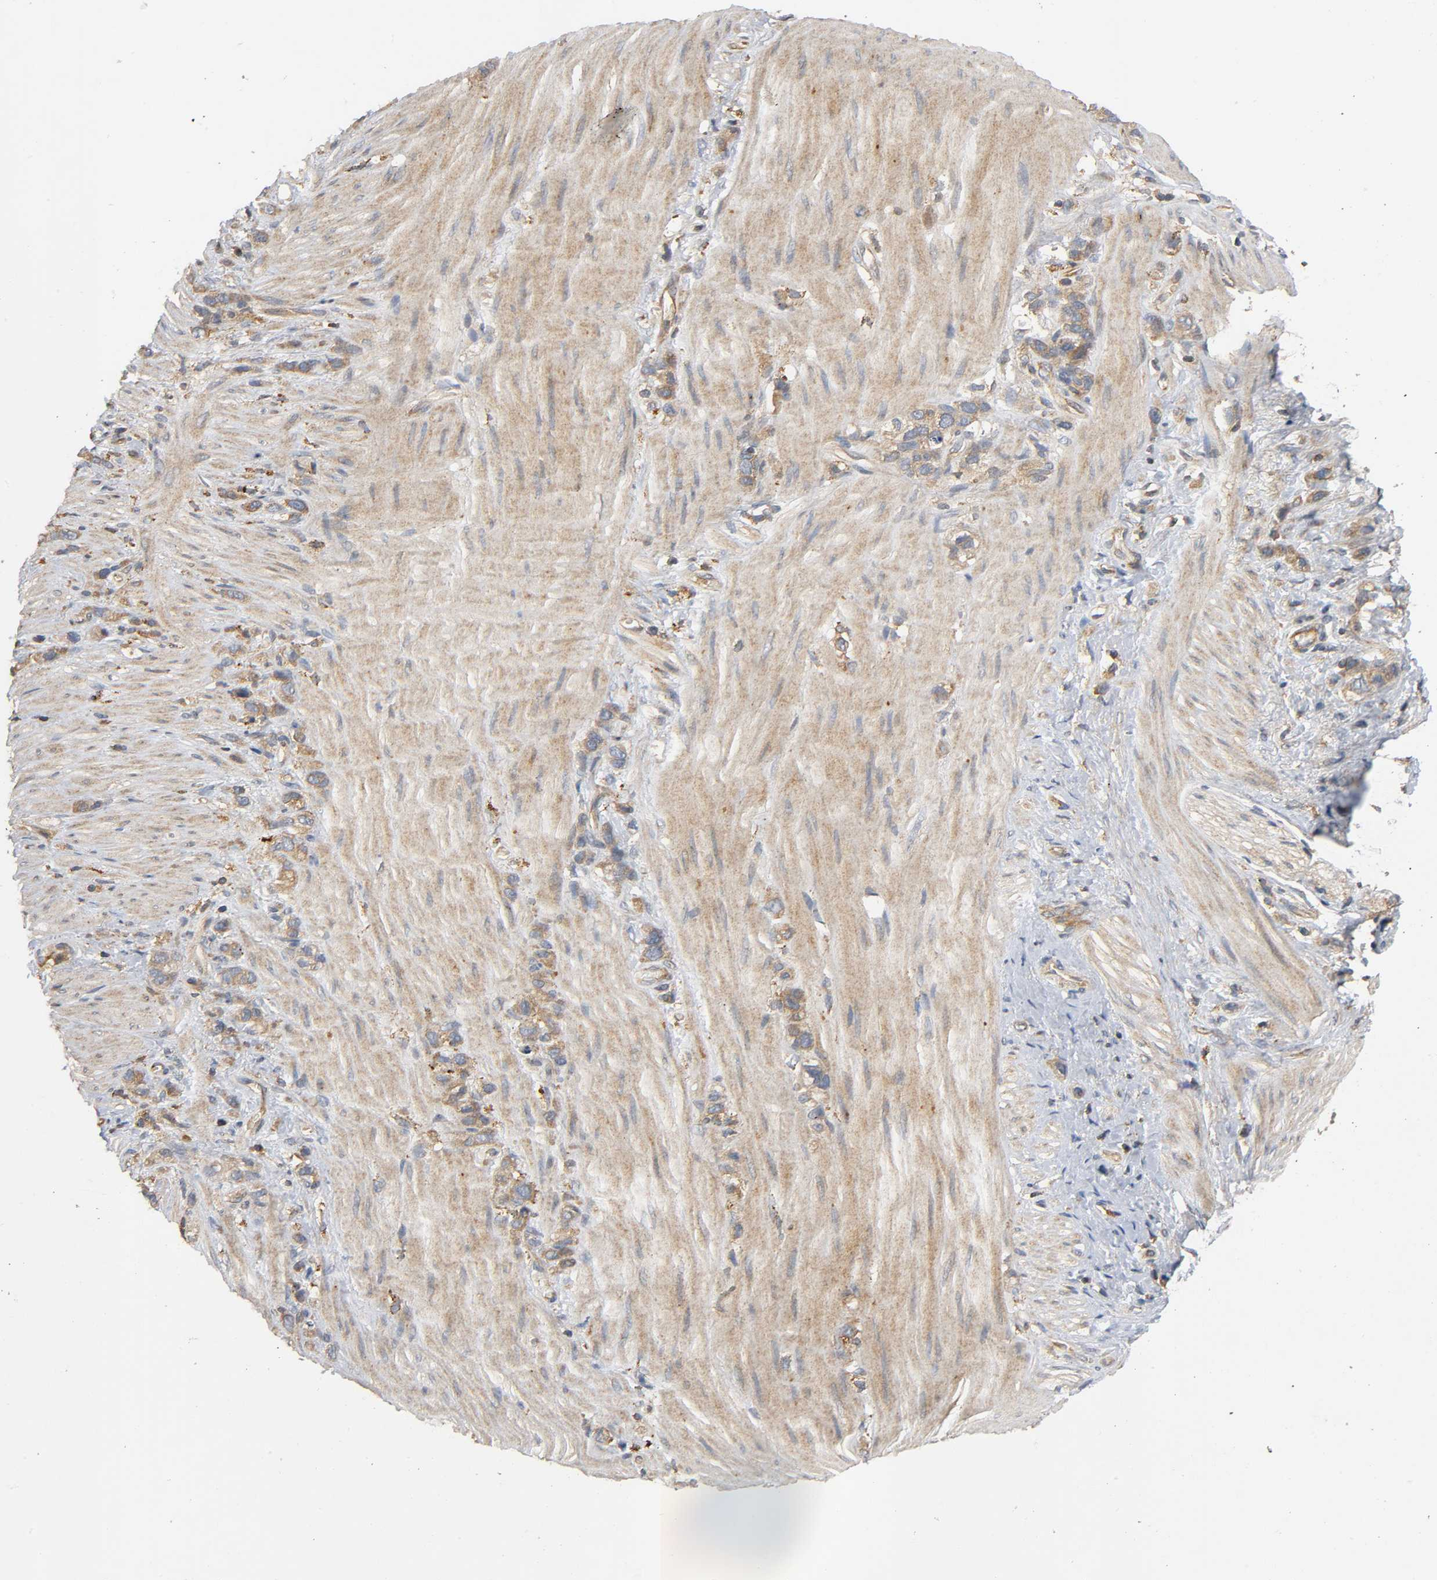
{"staining": {"intensity": "moderate", "quantity": ">75%", "location": "cytoplasmic/membranous"}, "tissue": "stomach cancer", "cell_type": "Tumor cells", "image_type": "cancer", "snomed": [{"axis": "morphology", "description": "Normal tissue, NOS"}, {"axis": "morphology", "description": "Adenocarcinoma, NOS"}, {"axis": "morphology", "description": "Adenocarcinoma, High grade"}, {"axis": "topography", "description": "Stomach, upper"}, {"axis": "topography", "description": "Stomach"}], "caption": "Immunohistochemistry of stomach adenocarcinoma (high-grade) displays medium levels of moderate cytoplasmic/membranous expression in approximately >75% of tumor cells. The protein is shown in brown color, while the nuclei are stained blue.", "gene": "IKBKB", "patient": {"sex": "female", "age": 65}}